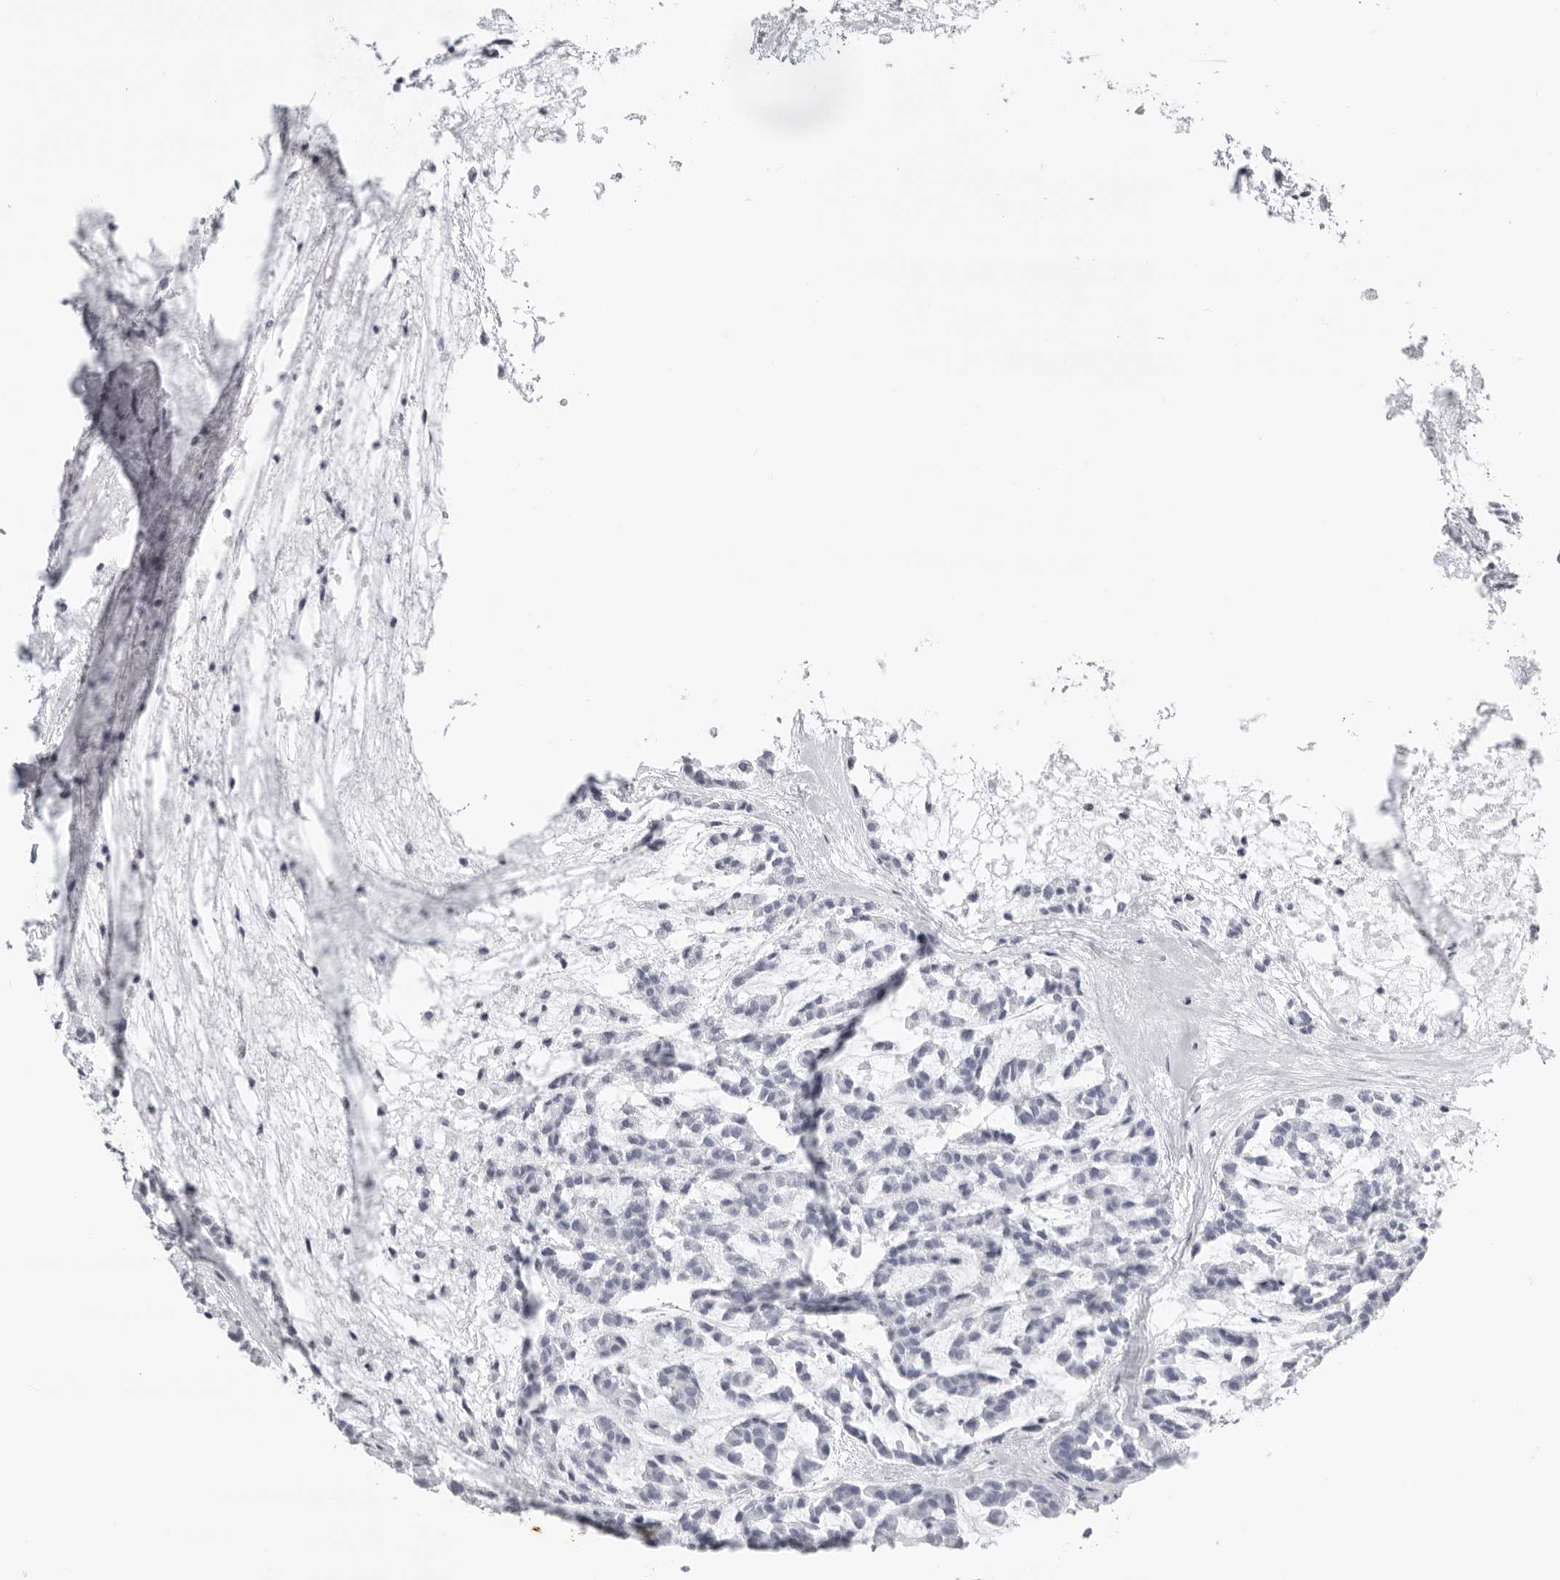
{"staining": {"intensity": "negative", "quantity": "none", "location": "none"}, "tissue": "head and neck cancer", "cell_type": "Tumor cells", "image_type": "cancer", "snomed": [{"axis": "morphology", "description": "Adenocarcinoma, NOS"}, {"axis": "morphology", "description": "Adenoma, NOS"}, {"axis": "topography", "description": "Head-Neck"}], "caption": "Immunohistochemical staining of human head and neck adenoma exhibits no significant positivity in tumor cells.", "gene": "KLK9", "patient": {"sex": "female", "age": 55}}